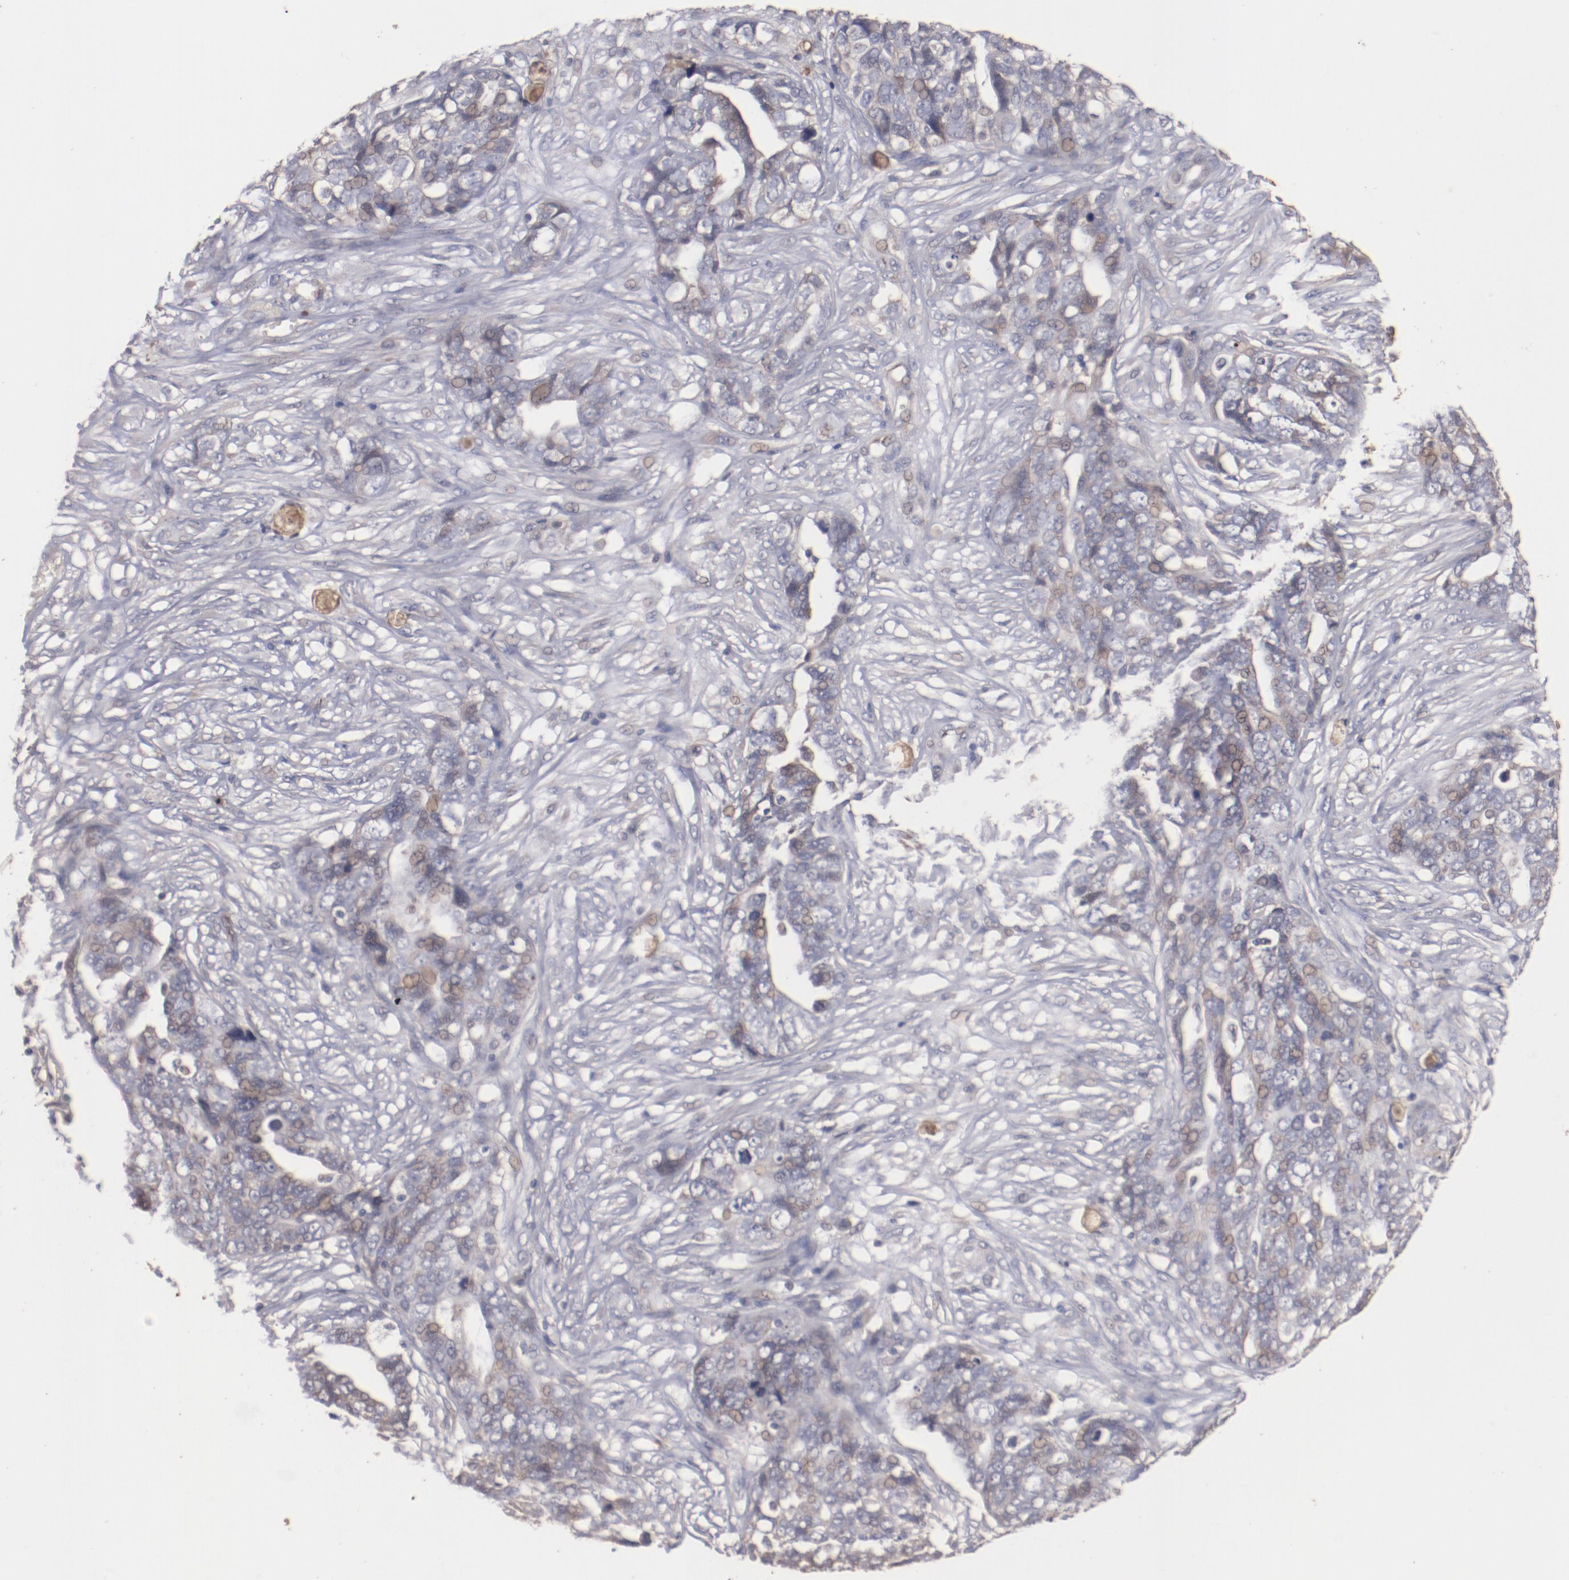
{"staining": {"intensity": "weak", "quantity": "25%-75%", "location": "cytoplasmic/membranous,nuclear"}, "tissue": "ovarian cancer", "cell_type": "Tumor cells", "image_type": "cancer", "snomed": [{"axis": "morphology", "description": "Normal tissue, NOS"}, {"axis": "morphology", "description": "Cystadenocarcinoma, serous, NOS"}, {"axis": "topography", "description": "Fallopian tube"}, {"axis": "topography", "description": "Ovary"}], "caption": "Immunohistochemical staining of ovarian serous cystadenocarcinoma exhibits low levels of weak cytoplasmic/membranous and nuclear staining in approximately 25%-75% of tumor cells.", "gene": "DIPK2B", "patient": {"sex": "female", "age": 56}}